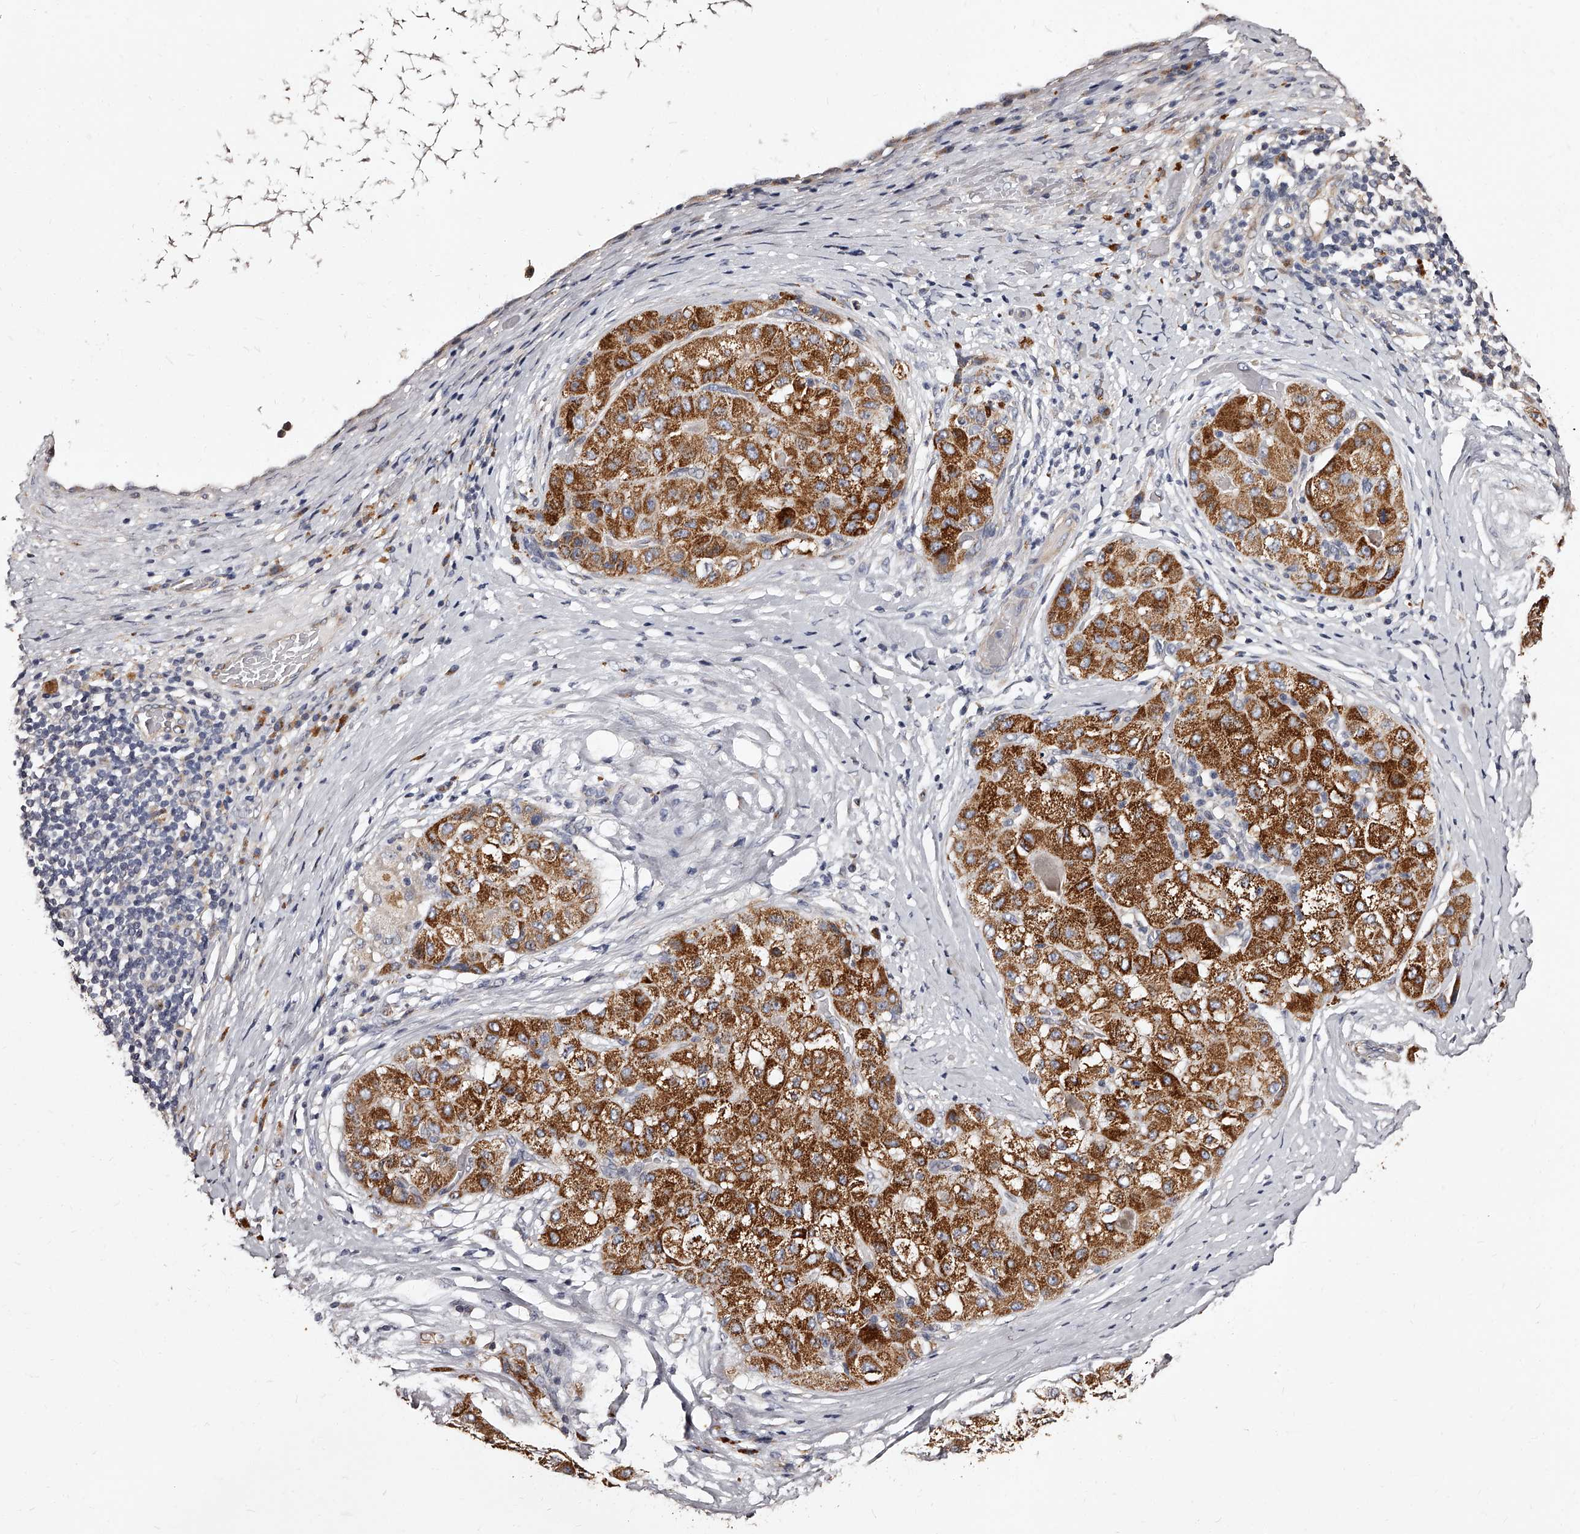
{"staining": {"intensity": "strong", "quantity": ">75%", "location": "cytoplasmic/membranous"}, "tissue": "liver cancer", "cell_type": "Tumor cells", "image_type": "cancer", "snomed": [{"axis": "morphology", "description": "Carcinoma, Hepatocellular, NOS"}, {"axis": "topography", "description": "Liver"}], "caption": "Strong cytoplasmic/membranous staining for a protein is present in approximately >75% of tumor cells of liver hepatocellular carcinoma using immunohistochemistry (IHC).", "gene": "RSC1A1", "patient": {"sex": "male", "age": 80}}